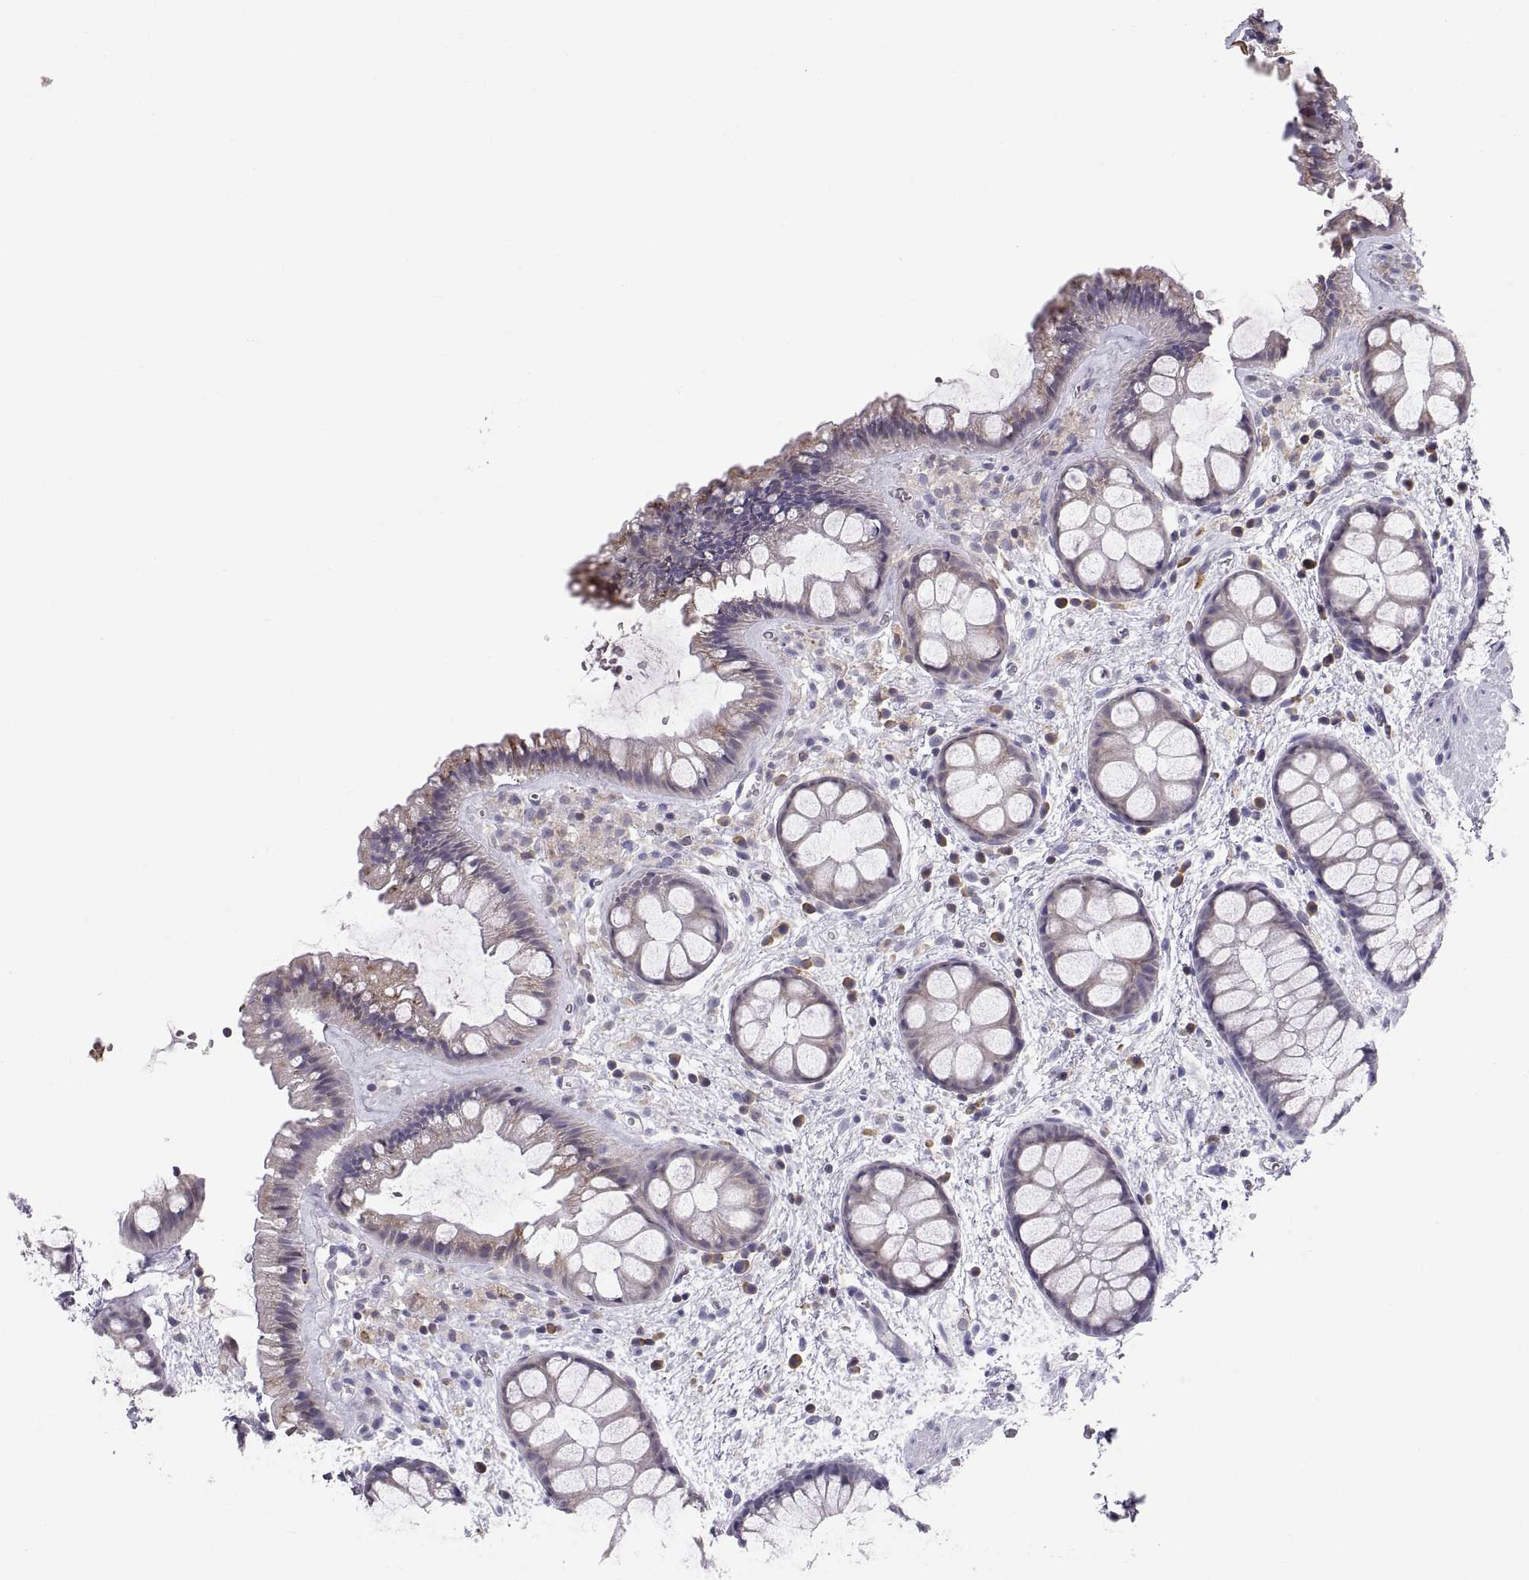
{"staining": {"intensity": "weak", "quantity": "<25%", "location": "cytoplasmic/membranous"}, "tissue": "rectum", "cell_type": "Glandular cells", "image_type": "normal", "snomed": [{"axis": "morphology", "description": "Normal tissue, NOS"}, {"axis": "topography", "description": "Rectum"}], "caption": "IHC of normal human rectum displays no expression in glandular cells.", "gene": "ERO1A", "patient": {"sex": "female", "age": 62}}